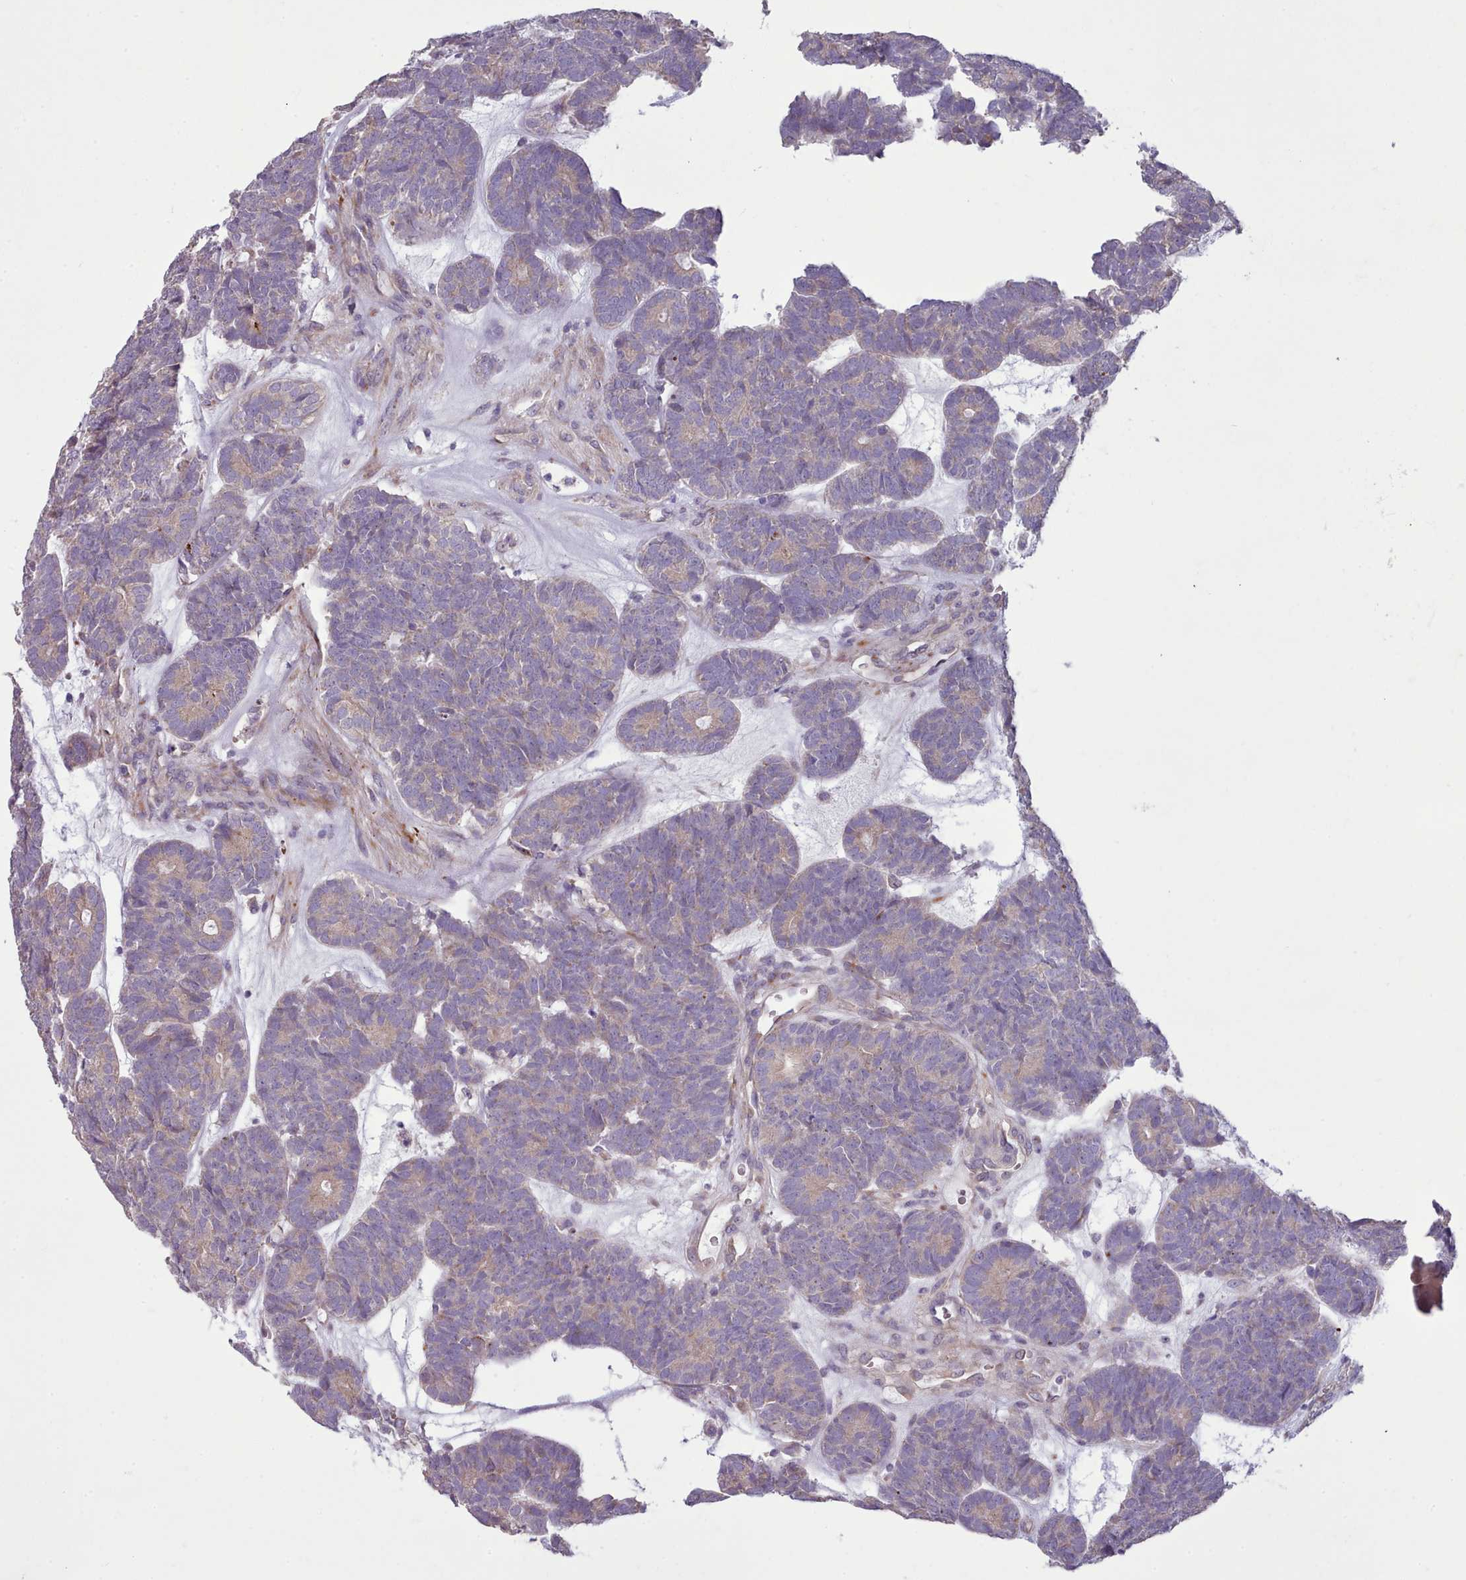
{"staining": {"intensity": "weak", "quantity": "25%-75%", "location": "cytoplasmic/membranous"}, "tissue": "head and neck cancer", "cell_type": "Tumor cells", "image_type": "cancer", "snomed": [{"axis": "morphology", "description": "Adenocarcinoma, NOS"}, {"axis": "topography", "description": "Head-Neck"}], "caption": "This is an image of immunohistochemistry staining of head and neck adenocarcinoma, which shows weak positivity in the cytoplasmic/membranous of tumor cells.", "gene": "DPF1", "patient": {"sex": "female", "age": 81}}